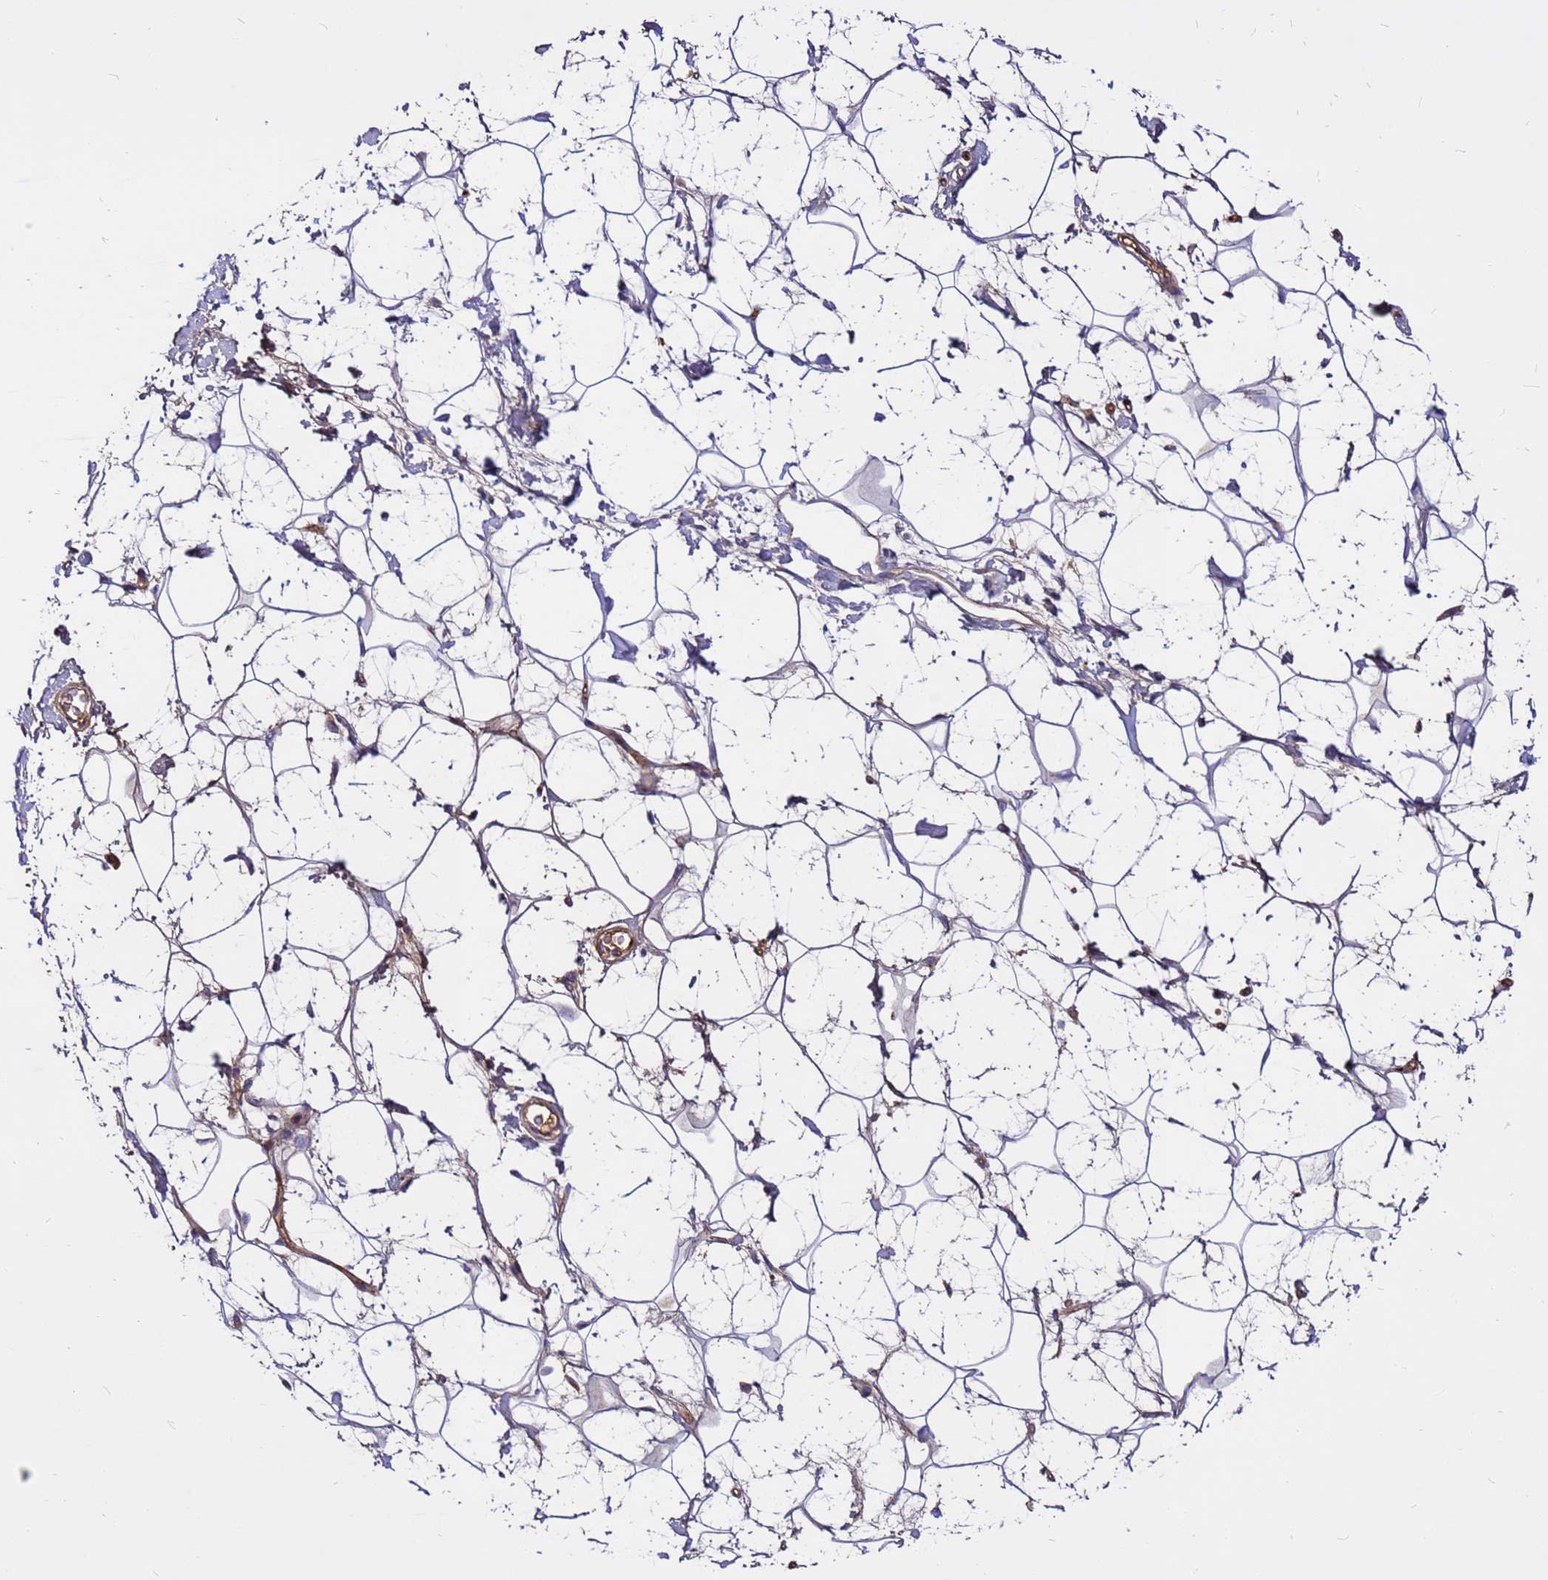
{"staining": {"intensity": "moderate", "quantity": "25%-75%", "location": "cytoplasmic/membranous"}, "tissue": "adipose tissue", "cell_type": "Adipocytes", "image_type": "normal", "snomed": [{"axis": "morphology", "description": "Normal tissue, NOS"}, {"axis": "topography", "description": "Breast"}], "caption": "DAB (3,3'-diaminobenzidine) immunohistochemical staining of normal adipose tissue exhibits moderate cytoplasmic/membranous protein positivity in about 25%-75% of adipocytes.", "gene": "CRHBP", "patient": {"sex": "female", "age": 26}}